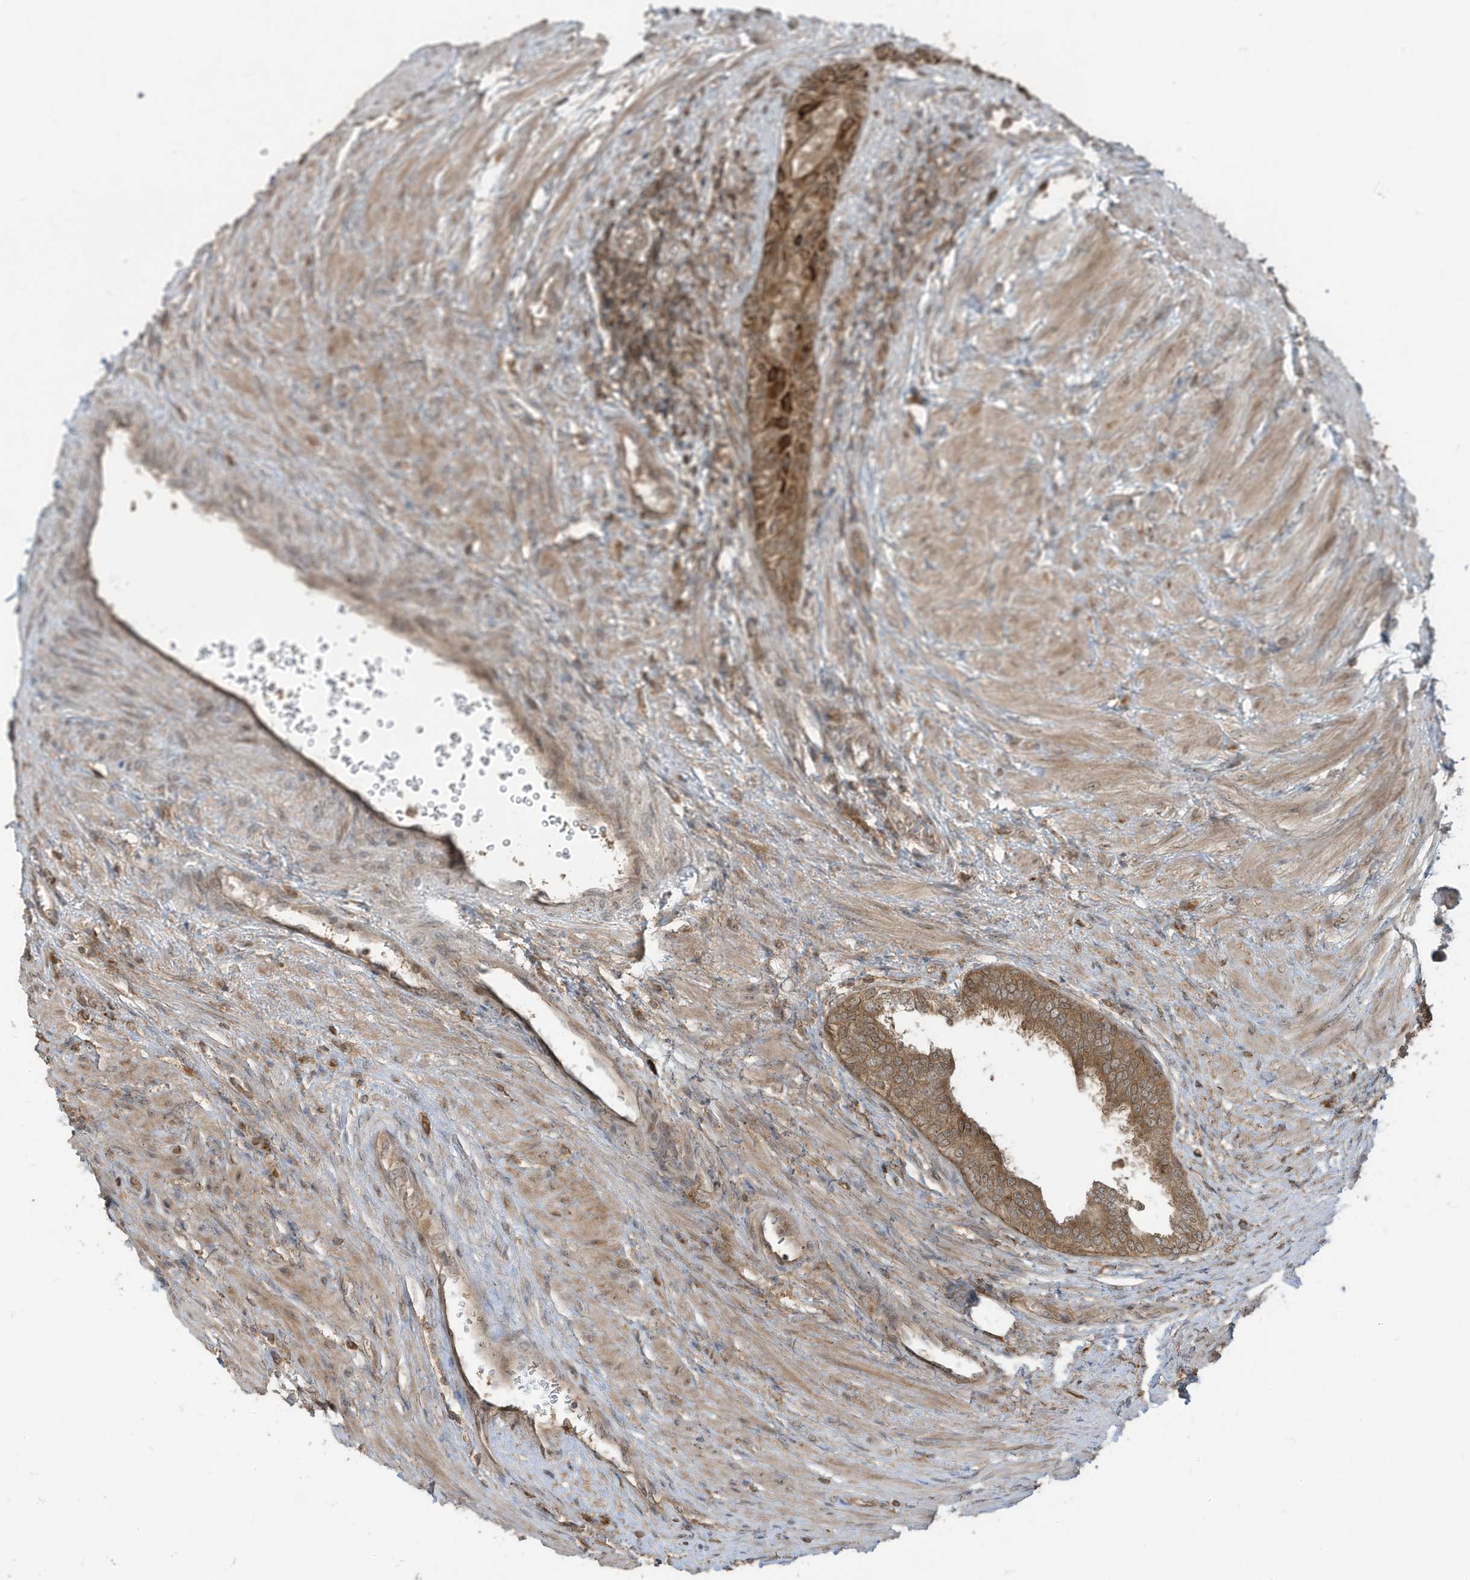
{"staining": {"intensity": "strong", "quantity": ">75%", "location": "cytoplasmic/membranous"}, "tissue": "prostate", "cell_type": "Glandular cells", "image_type": "normal", "snomed": [{"axis": "morphology", "description": "Normal tissue, NOS"}, {"axis": "topography", "description": "Prostate"}], "caption": "This is a histology image of immunohistochemistry (IHC) staining of normal prostate, which shows strong expression in the cytoplasmic/membranous of glandular cells.", "gene": "CARF", "patient": {"sex": "male", "age": 76}}